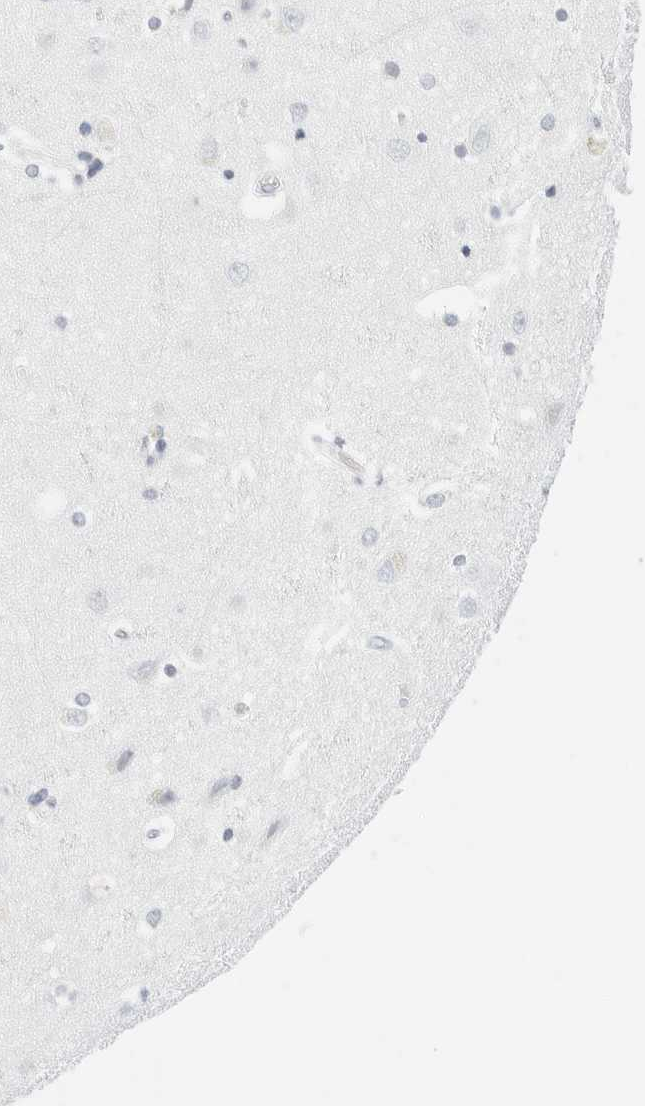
{"staining": {"intensity": "negative", "quantity": "none", "location": "none"}, "tissue": "cerebral cortex", "cell_type": "Endothelial cells", "image_type": "normal", "snomed": [{"axis": "morphology", "description": "Normal tissue, NOS"}, {"axis": "topography", "description": "Cerebral cortex"}], "caption": "Micrograph shows no significant protein staining in endothelial cells of normal cerebral cortex. (Immunohistochemistry (ihc), brightfield microscopy, high magnification).", "gene": "CD22", "patient": {"sex": "male", "age": 54}}